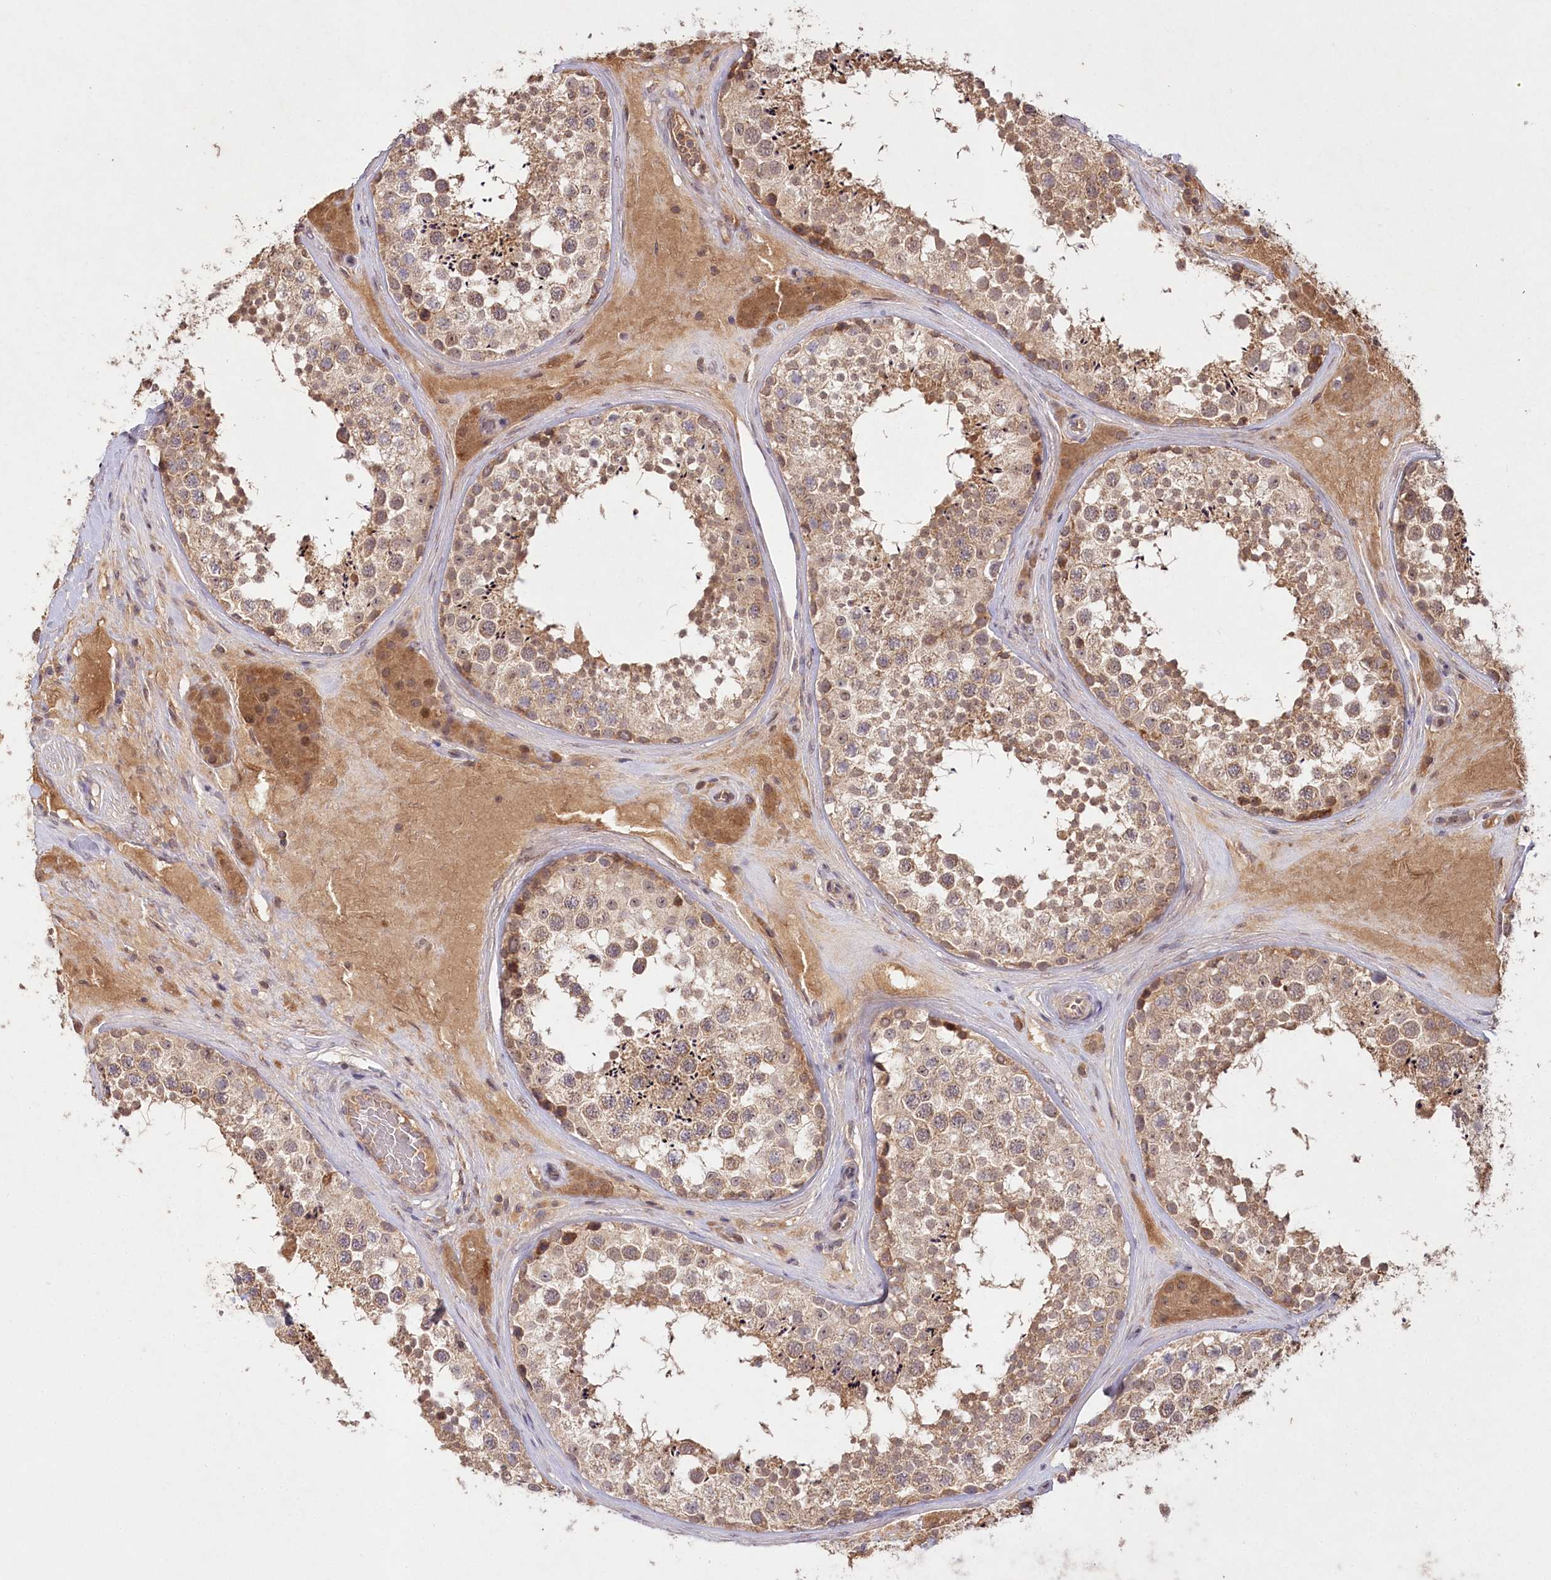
{"staining": {"intensity": "moderate", "quantity": ">75%", "location": "cytoplasmic/membranous"}, "tissue": "testis", "cell_type": "Cells in seminiferous ducts", "image_type": "normal", "snomed": [{"axis": "morphology", "description": "Normal tissue, NOS"}, {"axis": "topography", "description": "Testis"}], "caption": "Protein staining of benign testis displays moderate cytoplasmic/membranous positivity in approximately >75% of cells in seminiferous ducts. (brown staining indicates protein expression, while blue staining denotes nuclei).", "gene": "IRAK1BP1", "patient": {"sex": "male", "age": 46}}